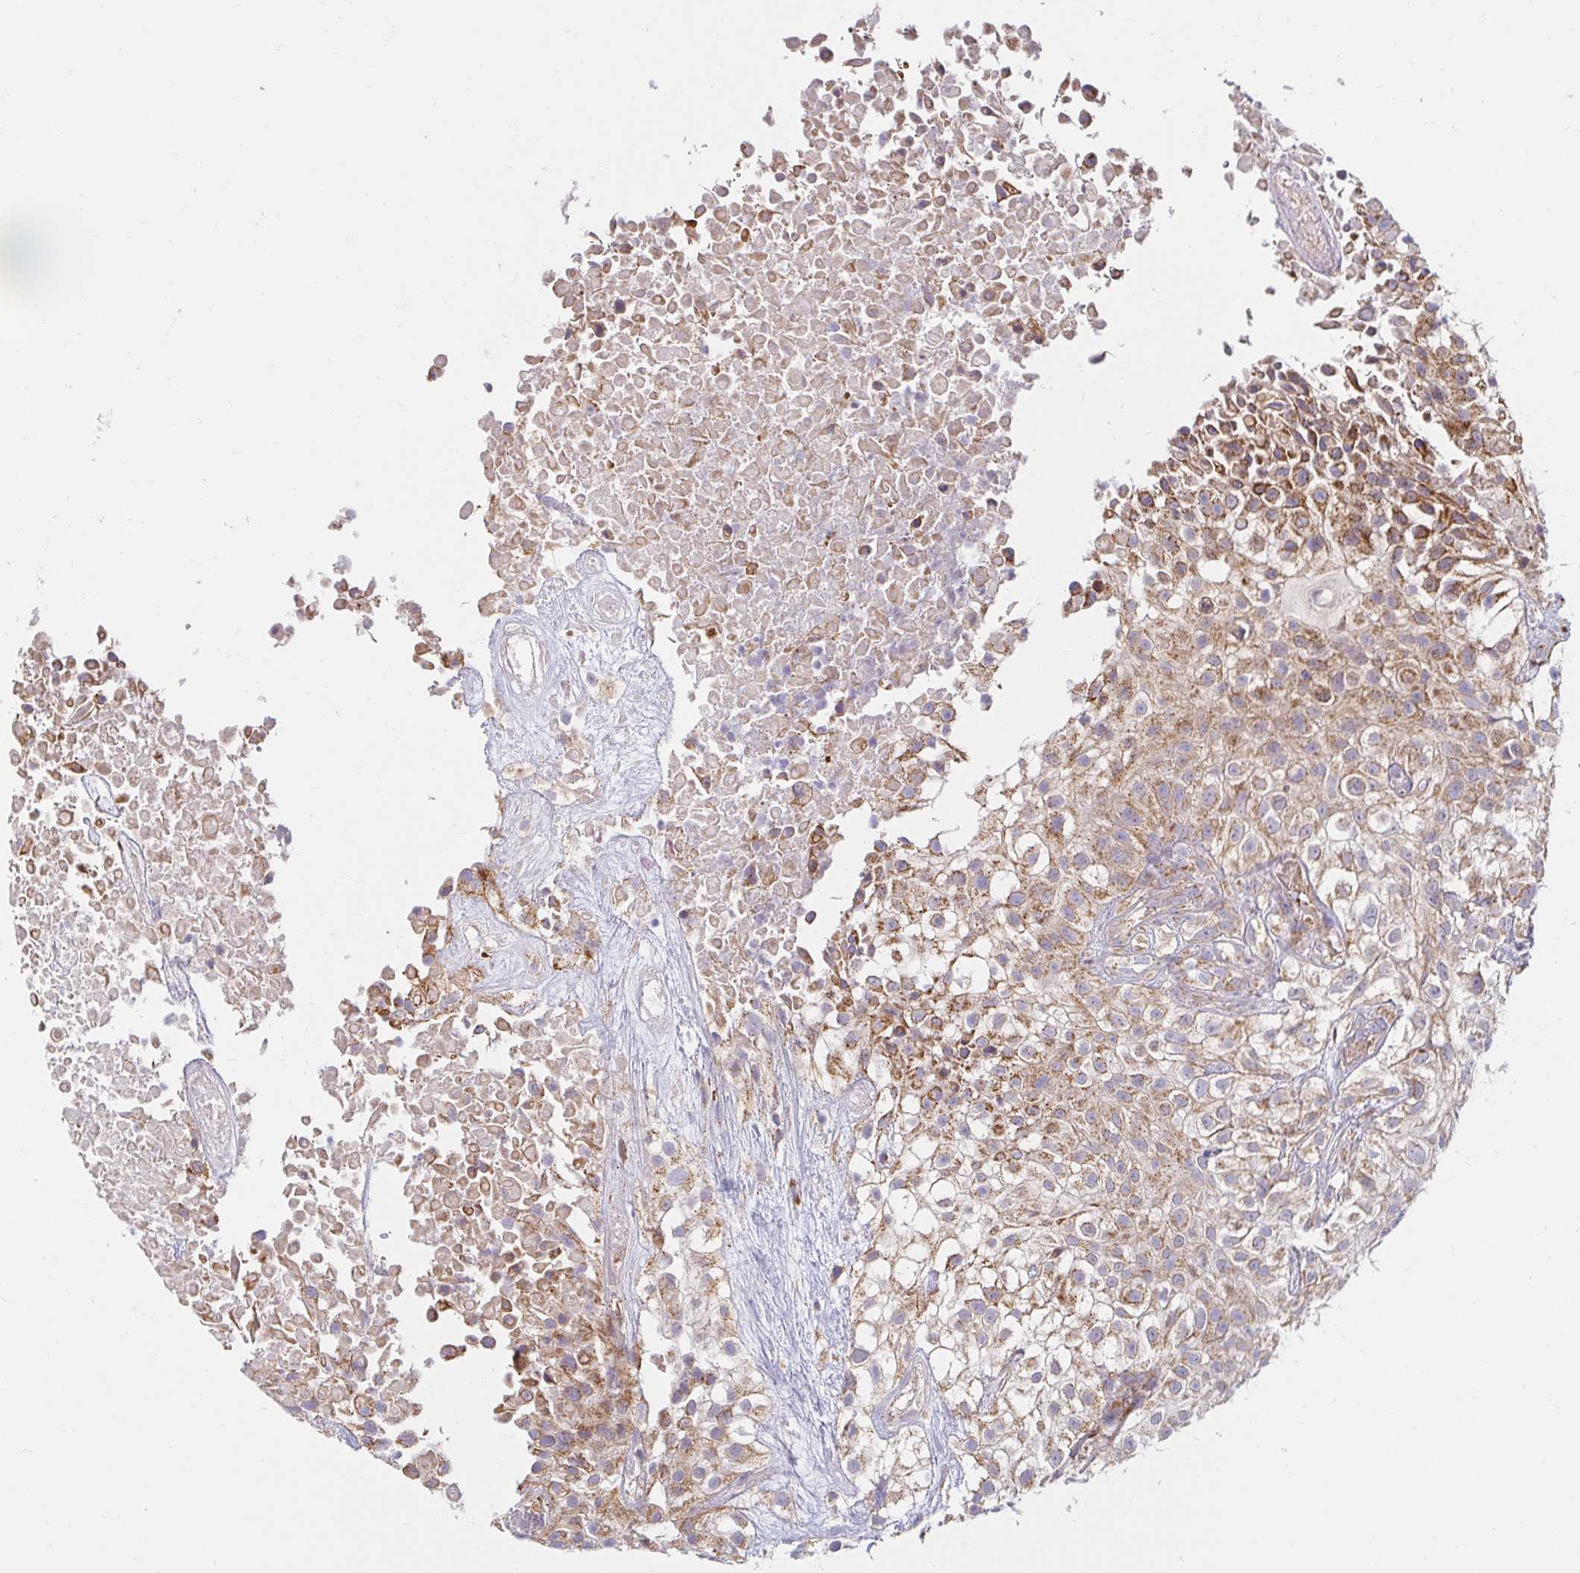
{"staining": {"intensity": "moderate", "quantity": ">75%", "location": "cytoplasmic/membranous"}, "tissue": "urothelial cancer", "cell_type": "Tumor cells", "image_type": "cancer", "snomed": [{"axis": "morphology", "description": "Urothelial carcinoma, High grade"}, {"axis": "topography", "description": "Urinary bladder"}], "caption": "There is medium levels of moderate cytoplasmic/membranous staining in tumor cells of urothelial cancer, as demonstrated by immunohistochemical staining (brown color).", "gene": "SKP2", "patient": {"sex": "male", "age": 56}}